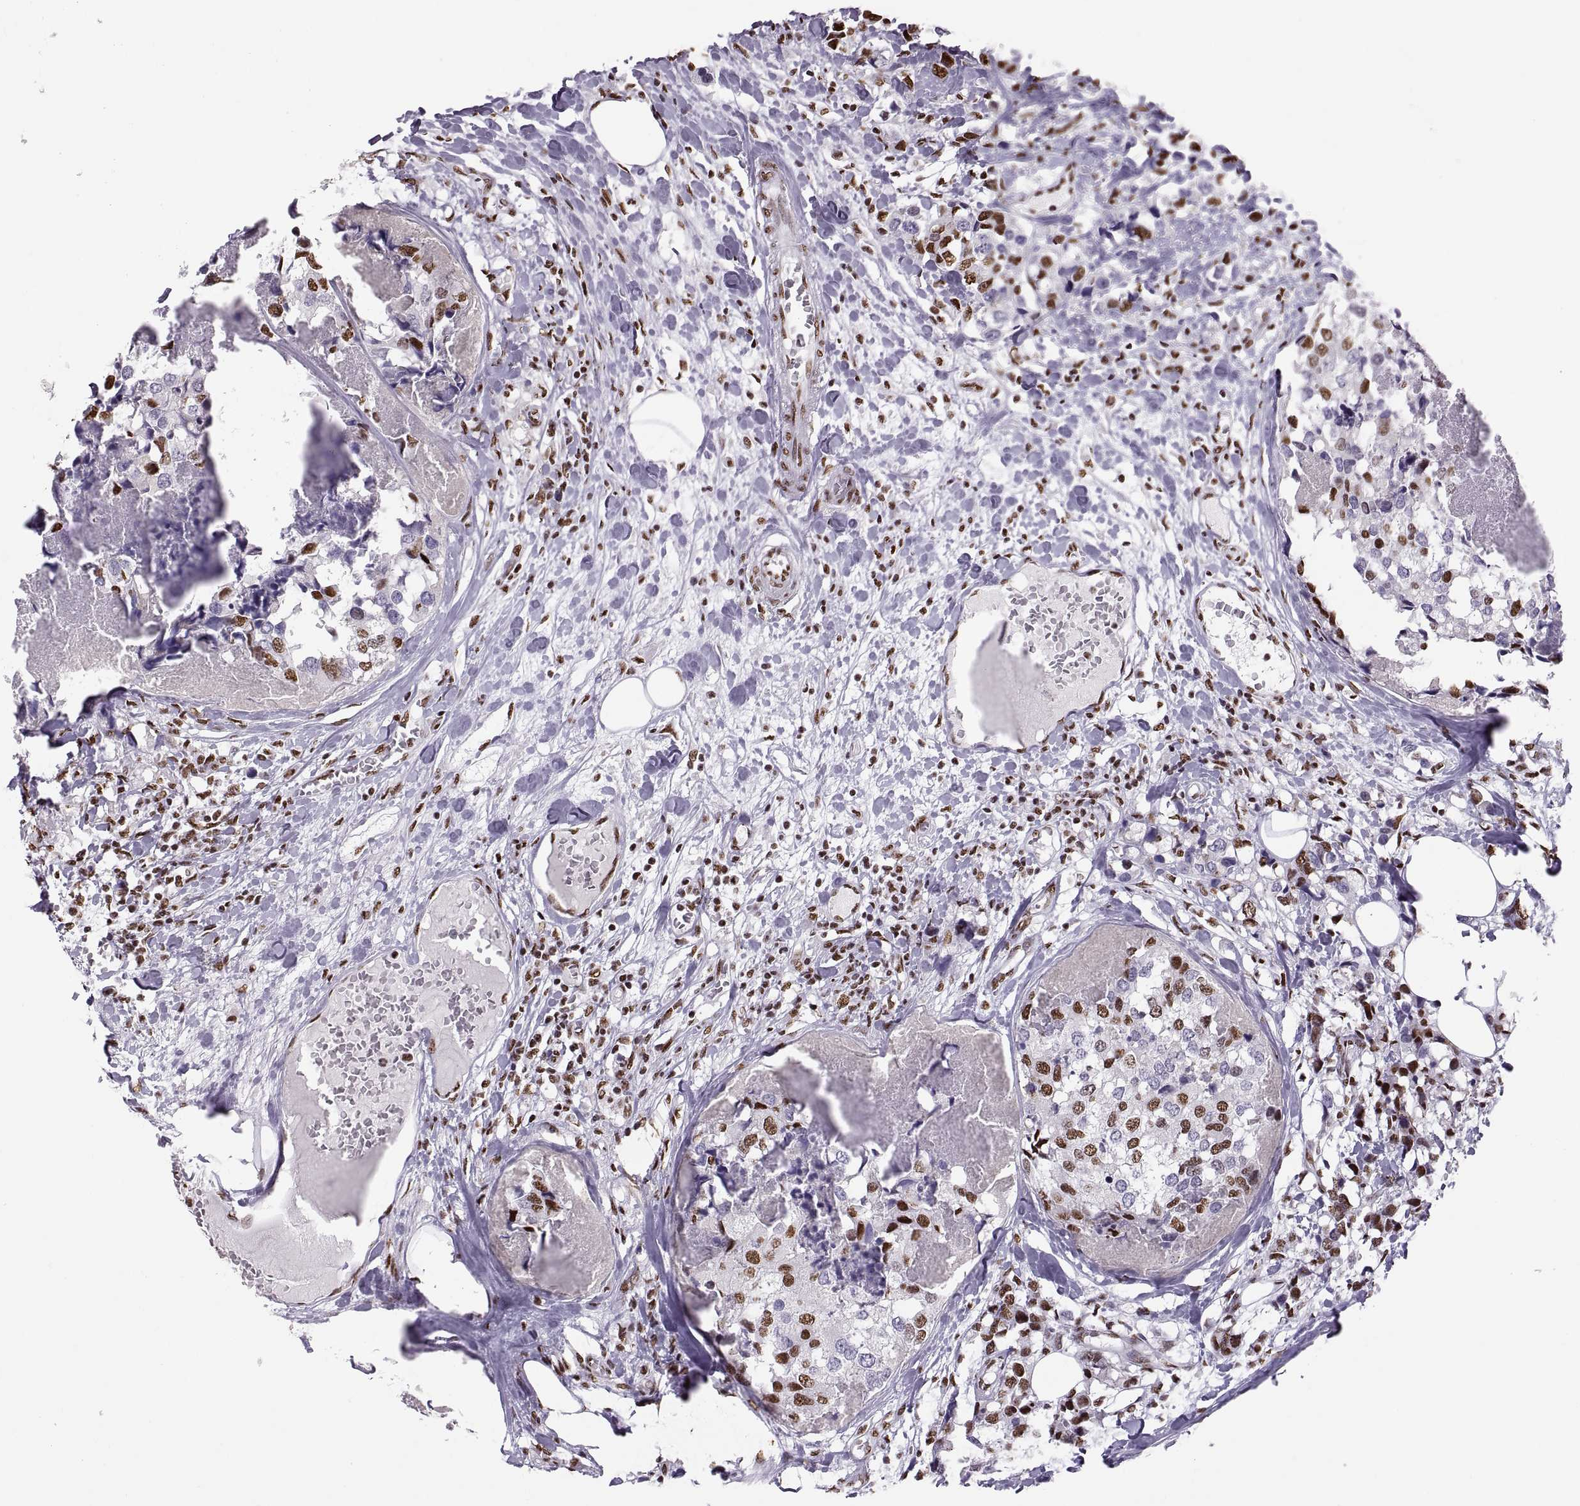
{"staining": {"intensity": "strong", "quantity": ">75%", "location": "nuclear"}, "tissue": "breast cancer", "cell_type": "Tumor cells", "image_type": "cancer", "snomed": [{"axis": "morphology", "description": "Lobular carcinoma"}, {"axis": "topography", "description": "Breast"}], "caption": "Breast lobular carcinoma was stained to show a protein in brown. There is high levels of strong nuclear staining in approximately >75% of tumor cells.", "gene": "SNAI1", "patient": {"sex": "female", "age": 59}}